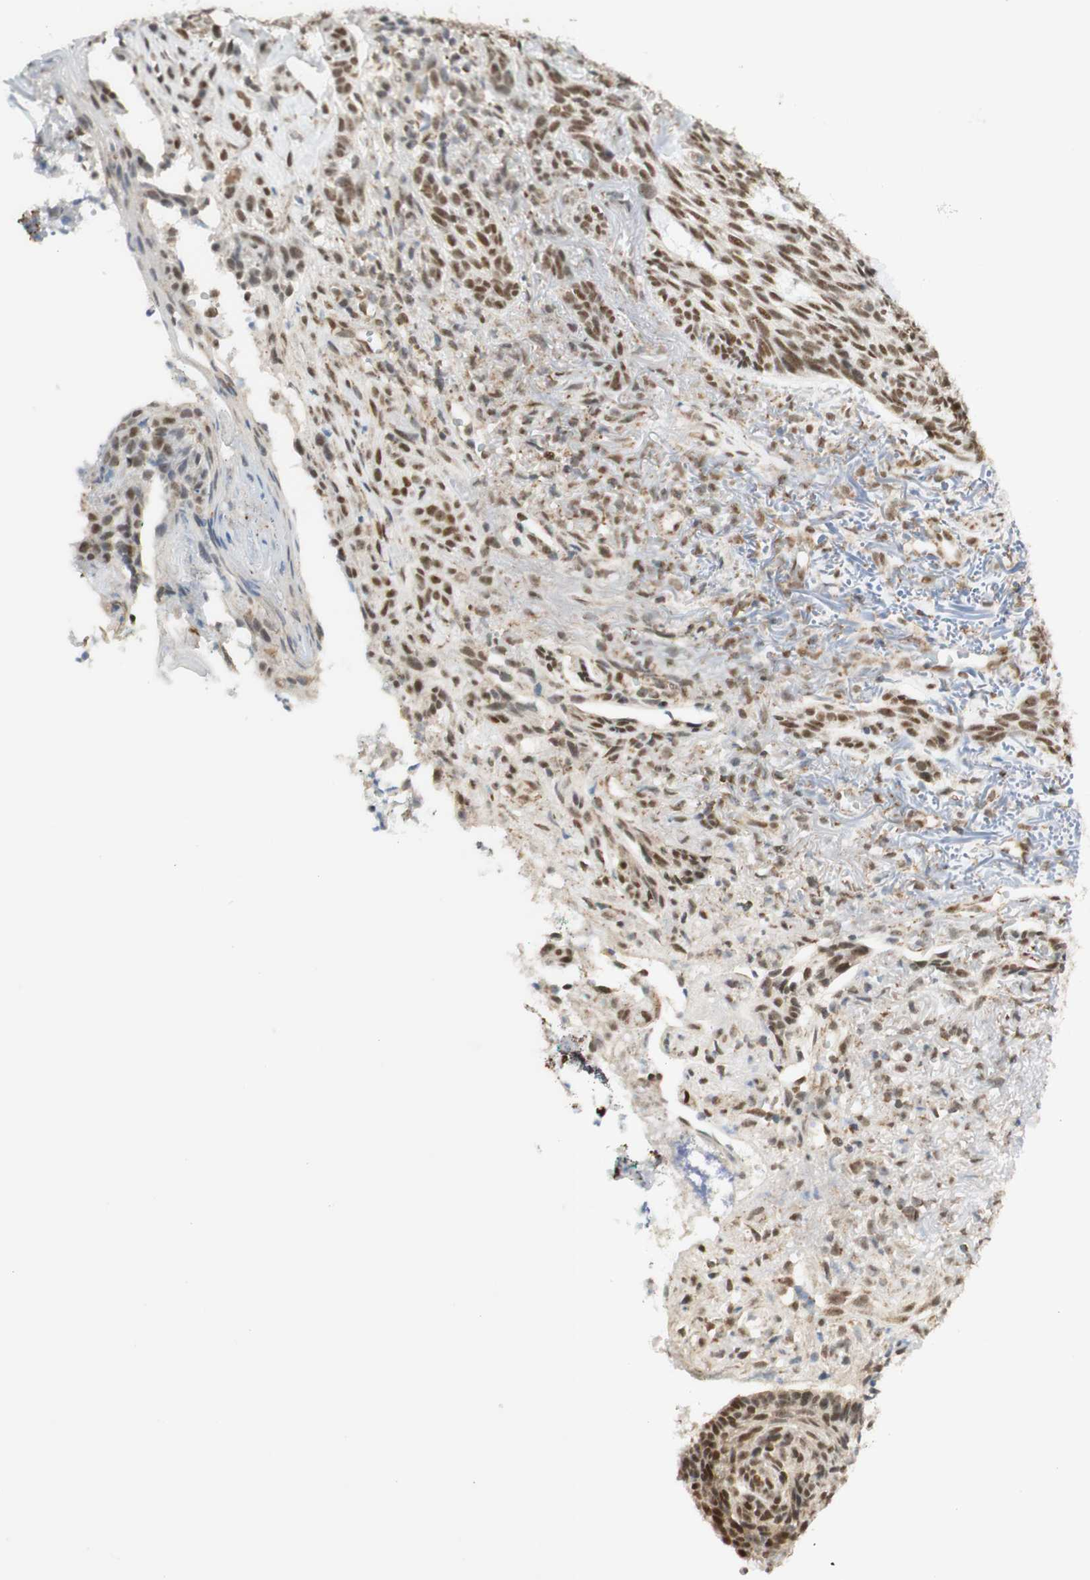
{"staining": {"intensity": "moderate", "quantity": ">75%", "location": "nuclear"}, "tissue": "skin cancer", "cell_type": "Tumor cells", "image_type": "cancer", "snomed": [{"axis": "morphology", "description": "Basal cell carcinoma"}, {"axis": "topography", "description": "Skin"}], "caption": "There is medium levels of moderate nuclear staining in tumor cells of skin cancer, as demonstrated by immunohistochemical staining (brown color).", "gene": "ZNF782", "patient": {"sex": "male", "age": 43}}